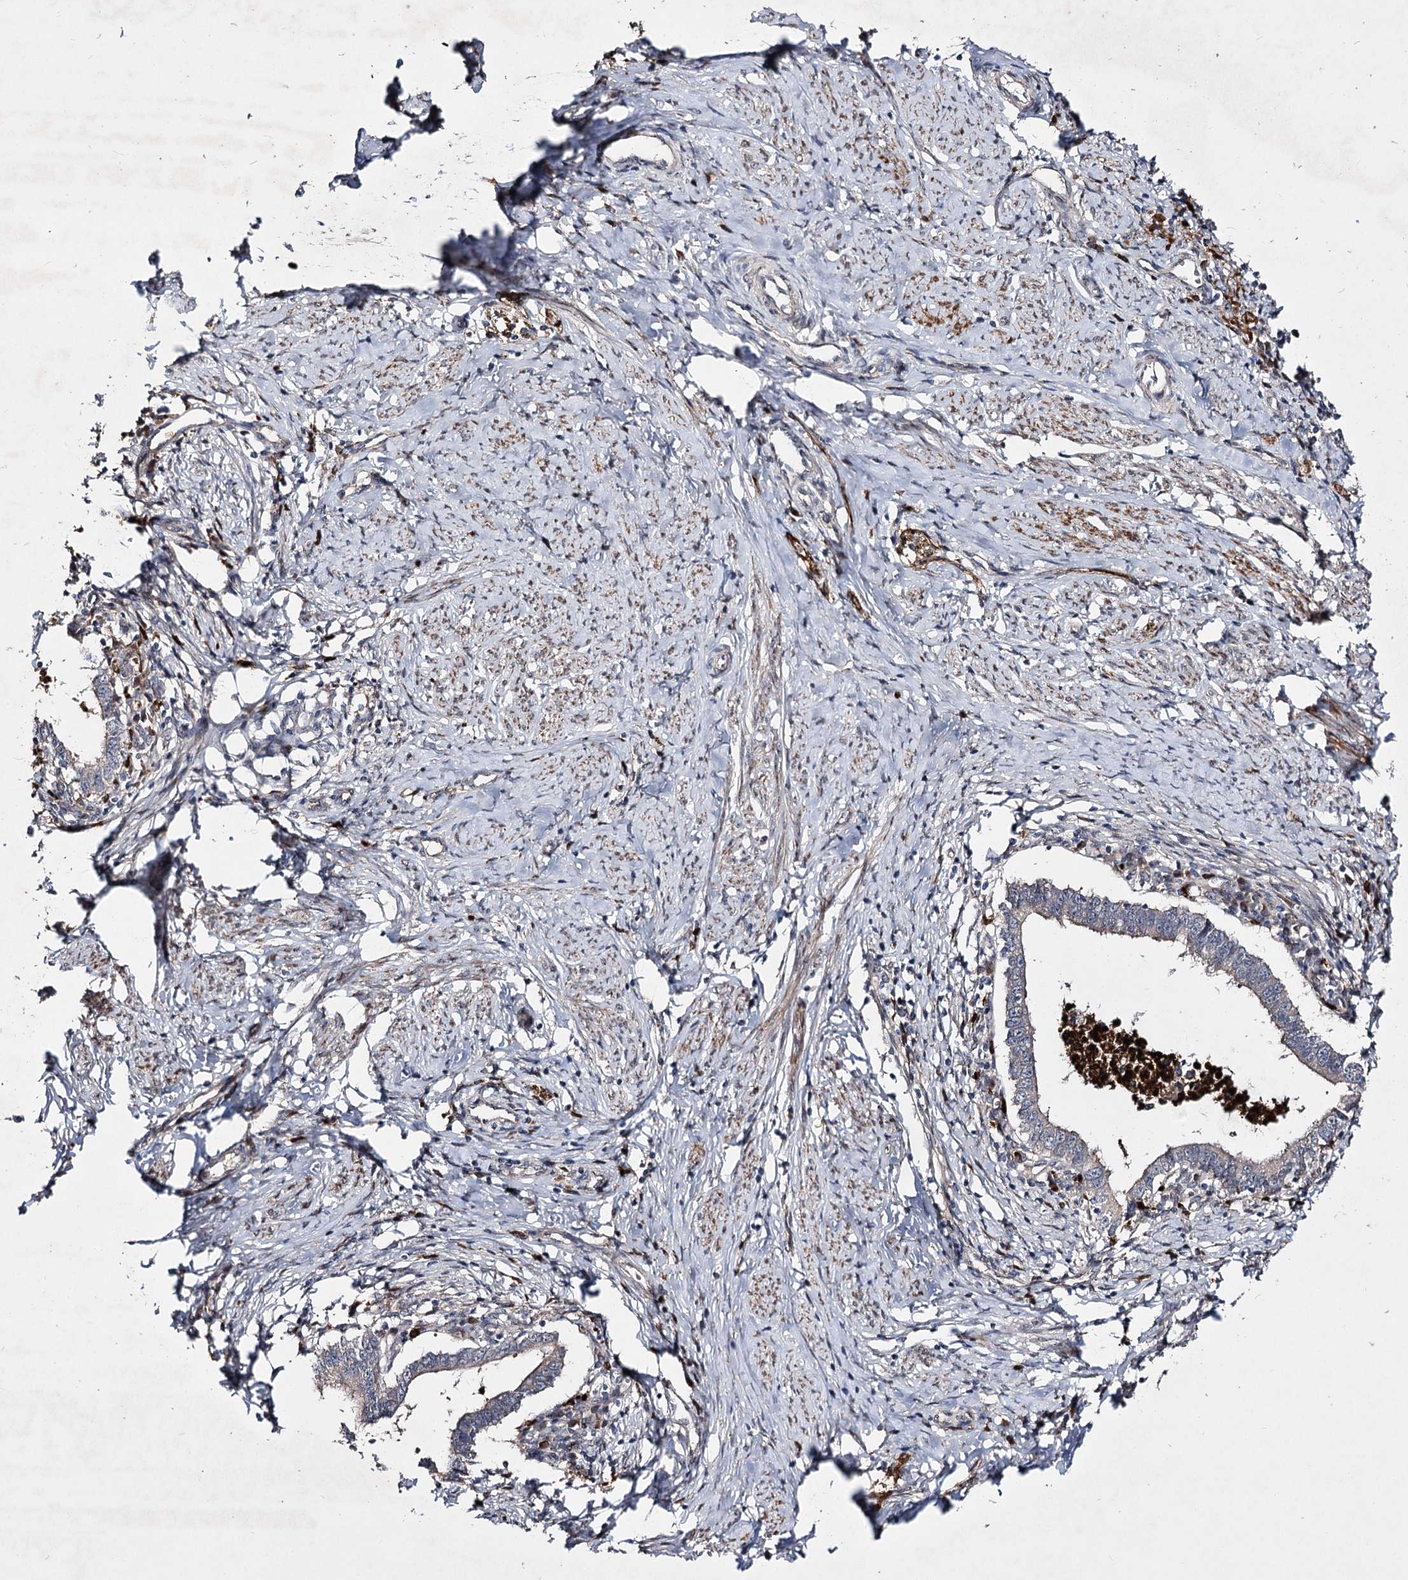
{"staining": {"intensity": "negative", "quantity": "none", "location": "none"}, "tissue": "cervical cancer", "cell_type": "Tumor cells", "image_type": "cancer", "snomed": [{"axis": "morphology", "description": "Adenocarcinoma, NOS"}, {"axis": "topography", "description": "Cervix"}], "caption": "Tumor cells are negative for protein expression in human cervical cancer (adenocarcinoma). (Brightfield microscopy of DAB (3,3'-diaminobenzidine) IHC at high magnification).", "gene": "MINDY3", "patient": {"sex": "female", "age": 36}}